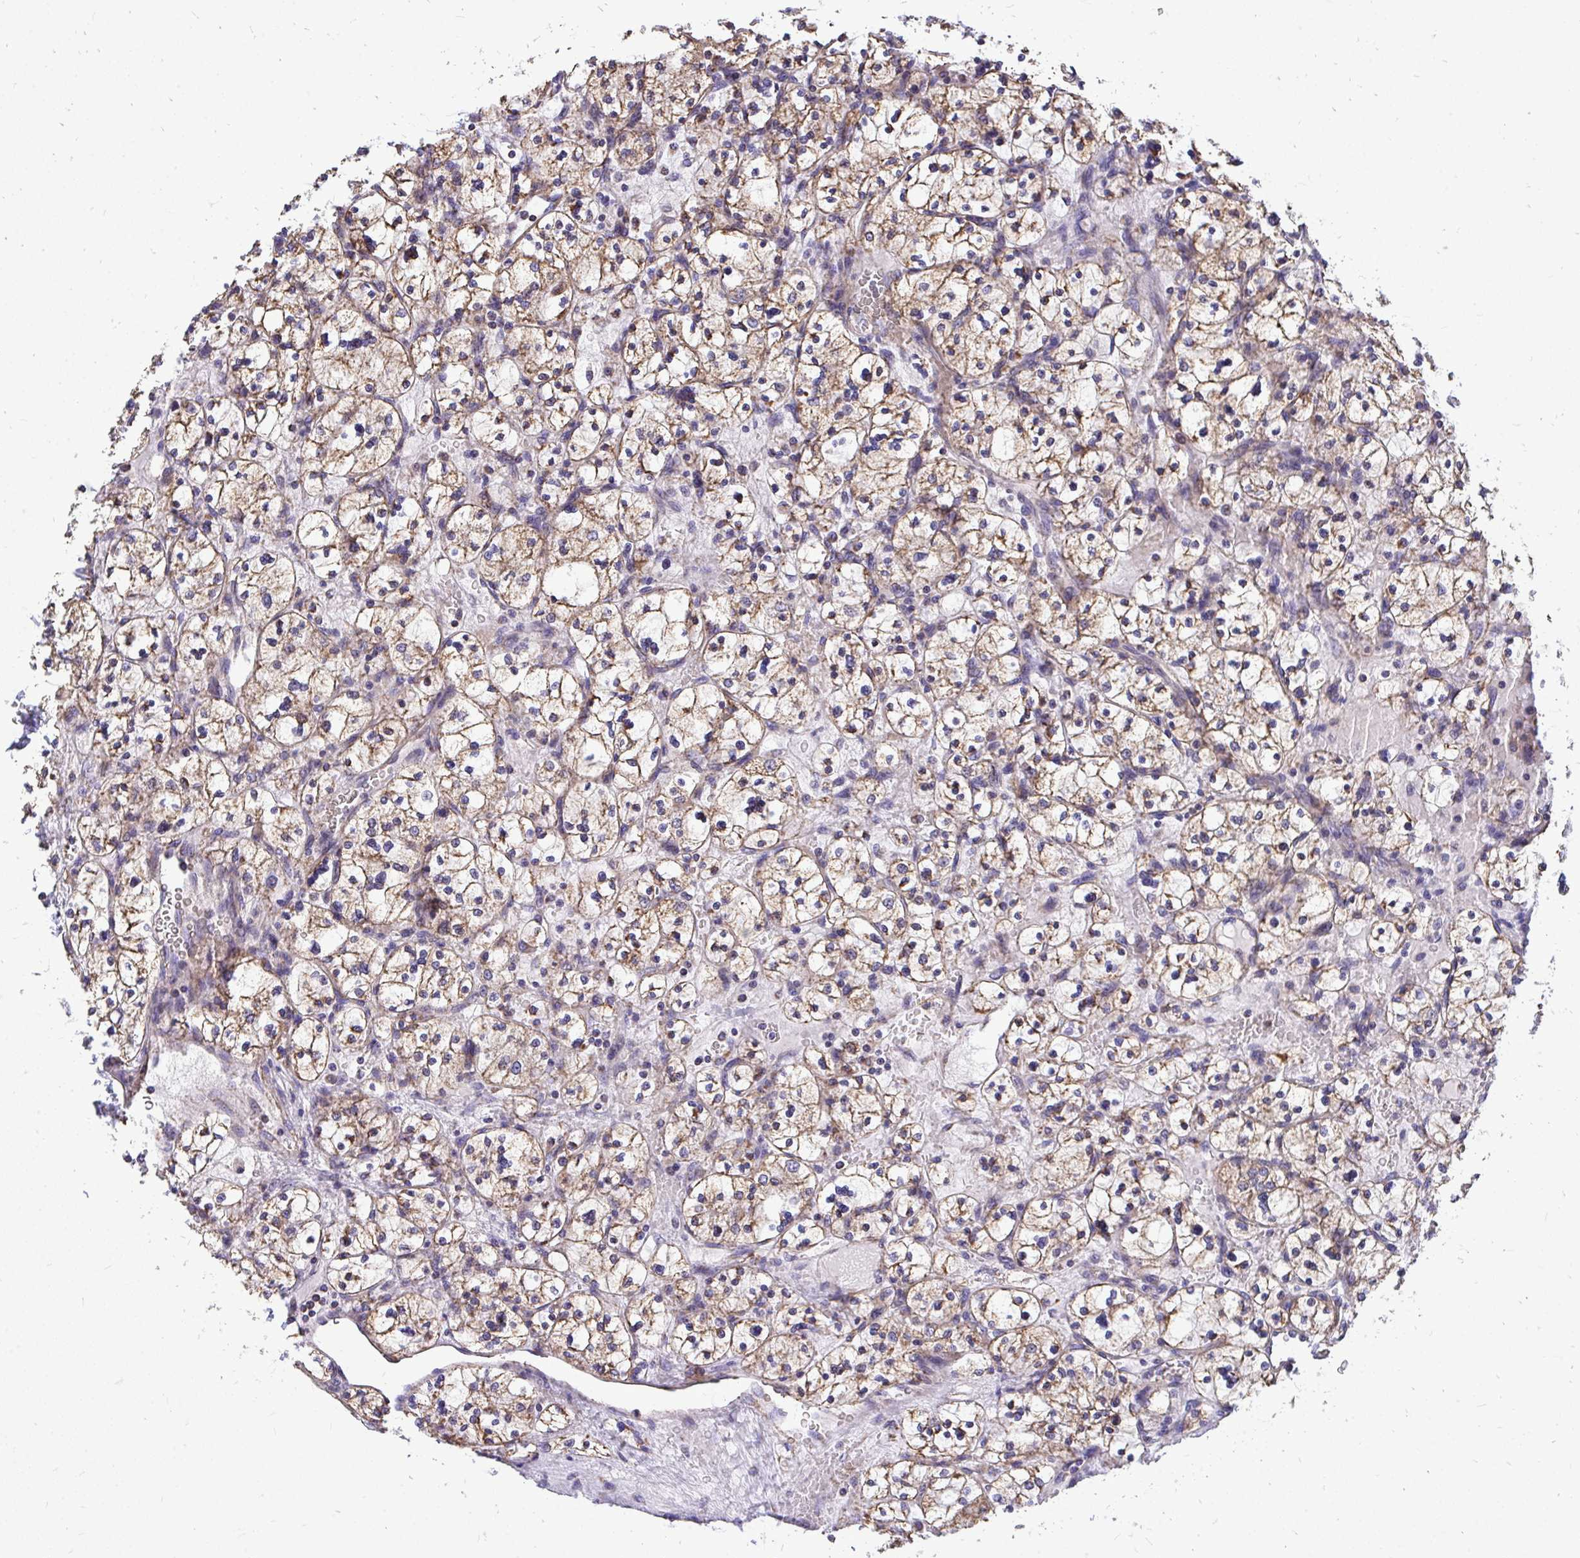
{"staining": {"intensity": "weak", "quantity": ">75%", "location": "cytoplasmic/membranous"}, "tissue": "renal cancer", "cell_type": "Tumor cells", "image_type": "cancer", "snomed": [{"axis": "morphology", "description": "Adenocarcinoma, NOS"}, {"axis": "topography", "description": "Kidney"}], "caption": "Tumor cells display low levels of weak cytoplasmic/membranous positivity in approximately >75% of cells in human renal cancer (adenocarcinoma).", "gene": "UBE2C", "patient": {"sex": "female", "age": 83}}